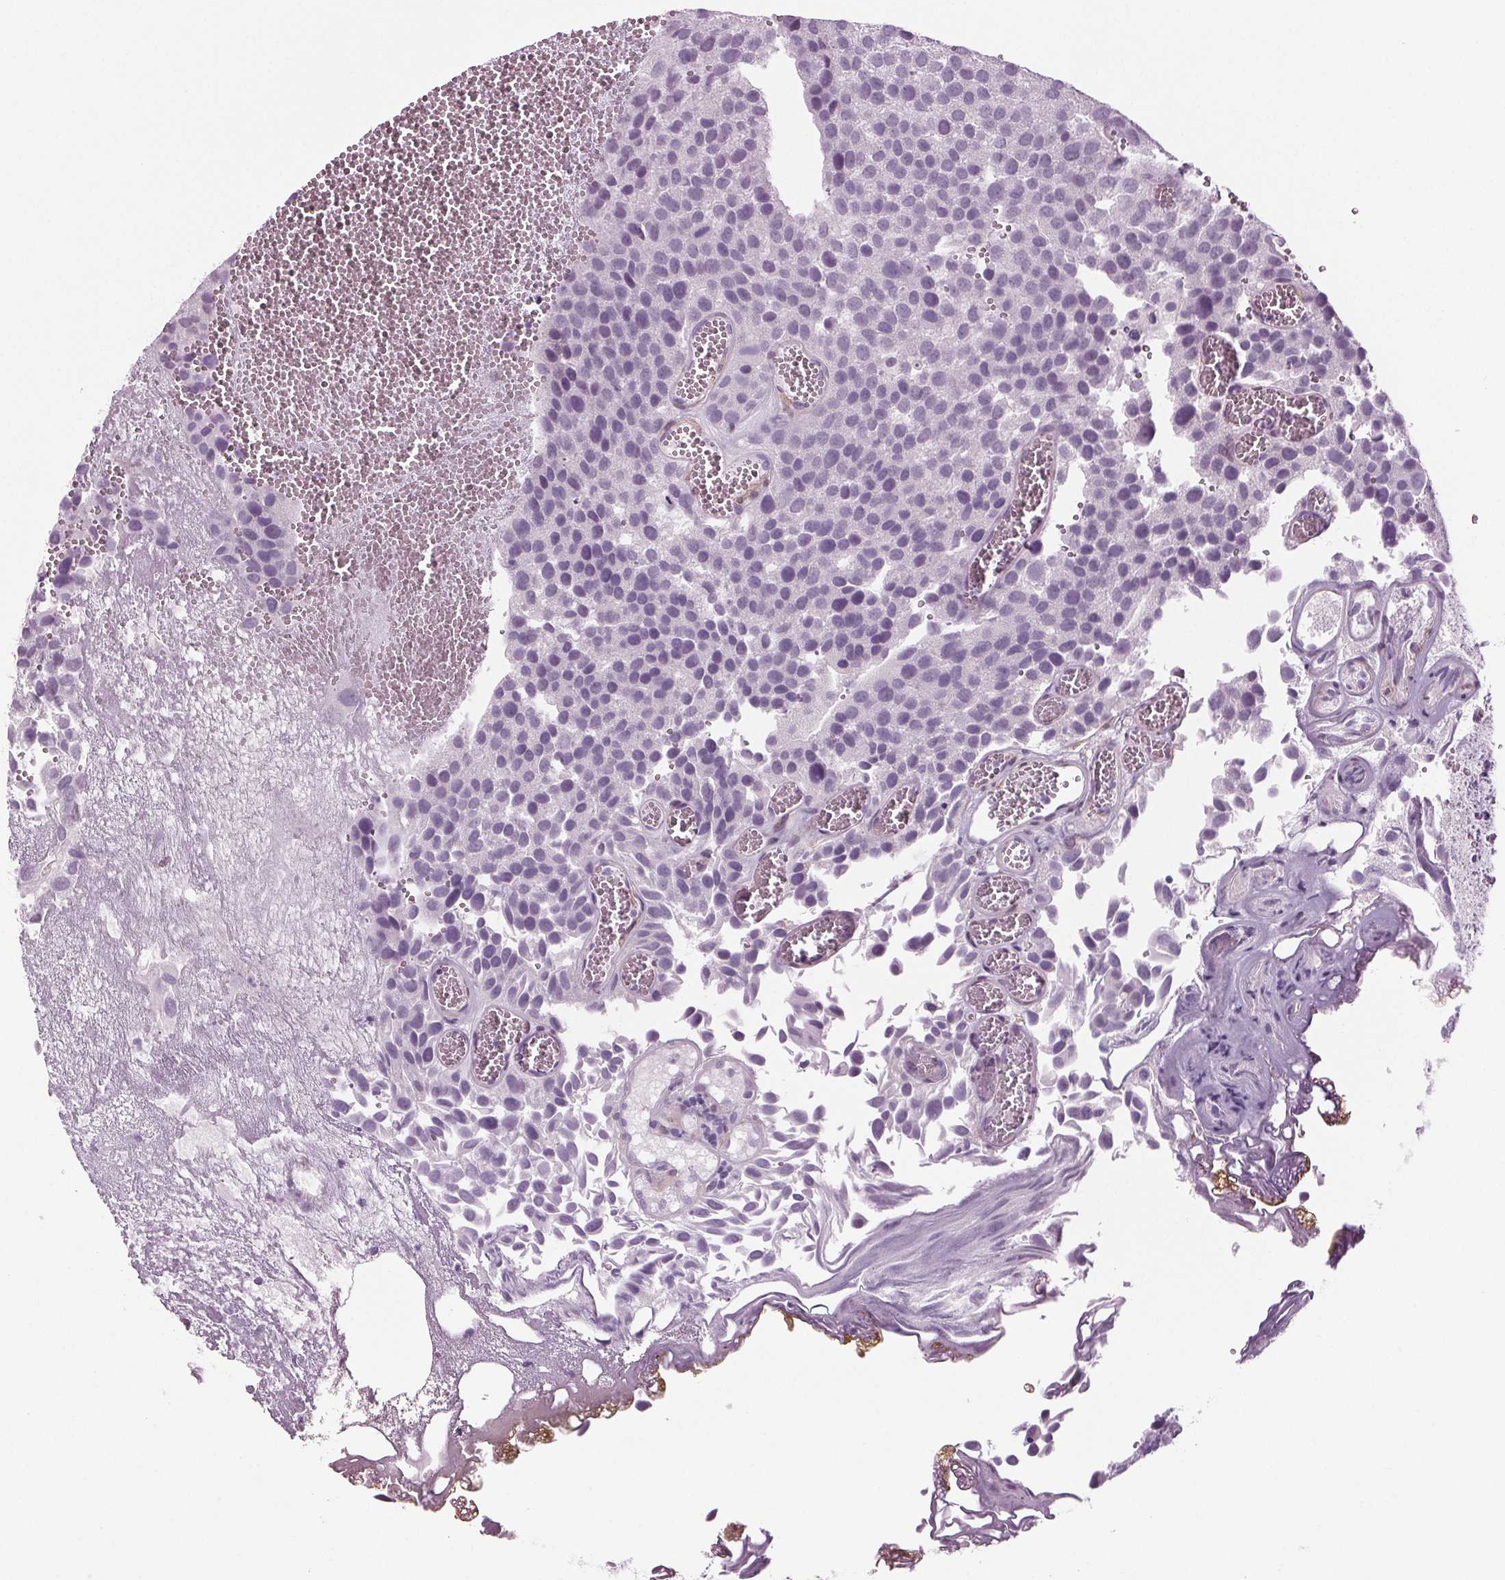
{"staining": {"intensity": "negative", "quantity": "none", "location": "none"}, "tissue": "urothelial cancer", "cell_type": "Tumor cells", "image_type": "cancer", "snomed": [{"axis": "morphology", "description": "Urothelial carcinoma, Low grade"}, {"axis": "topography", "description": "Urinary bladder"}], "caption": "This histopathology image is of urothelial cancer stained with immunohistochemistry (IHC) to label a protein in brown with the nuclei are counter-stained blue. There is no positivity in tumor cells. Brightfield microscopy of immunohistochemistry stained with DAB (3,3'-diaminobenzidine) (brown) and hematoxylin (blue), captured at high magnification.", "gene": "BHLHE22", "patient": {"sex": "female", "age": 69}}